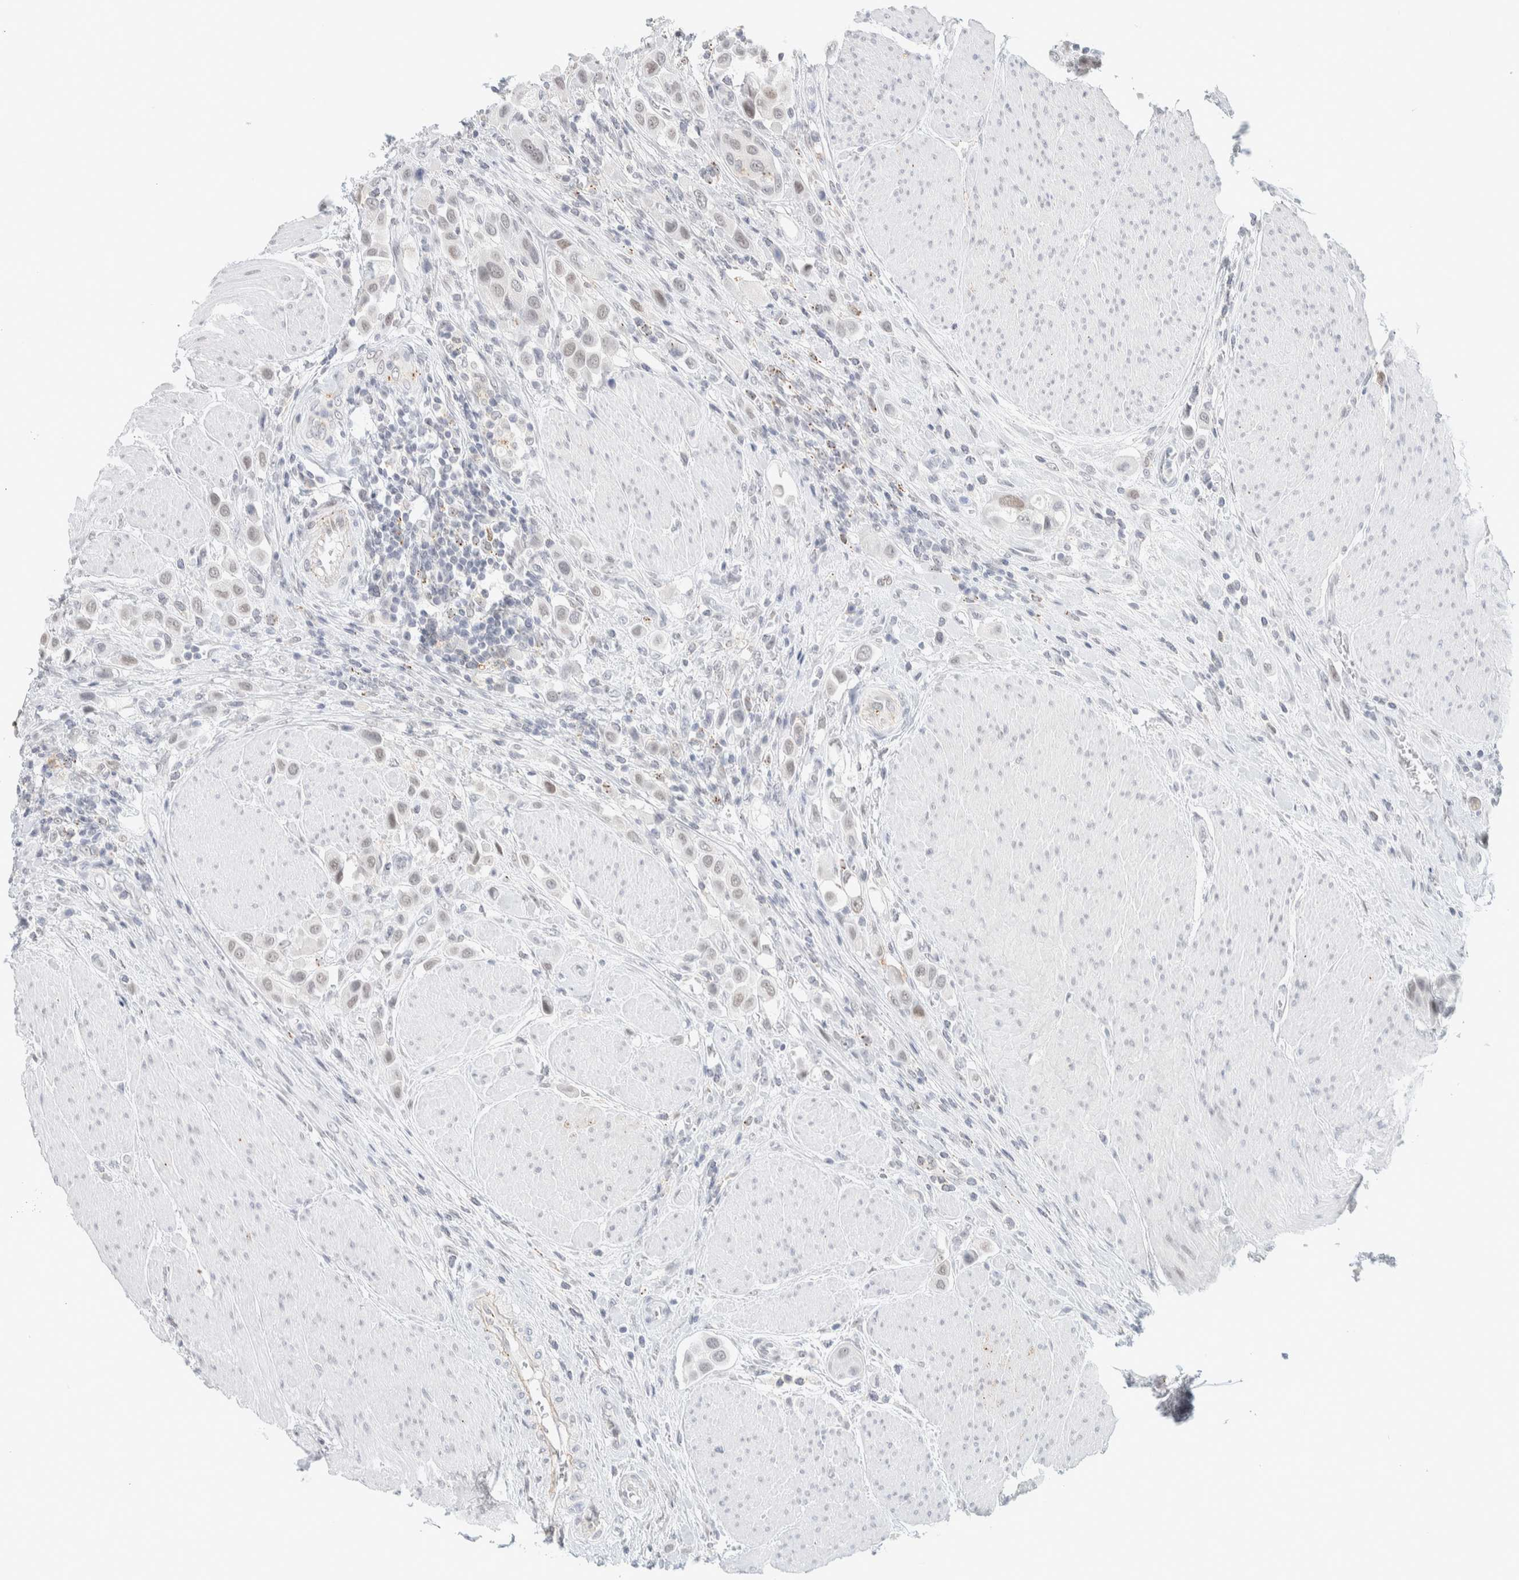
{"staining": {"intensity": "weak", "quantity": "<25%", "location": "nuclear"}, "tissue": "urothelial cancer", "cell_type": "Tumor cells", "image_type": "cancer", "snomed": [{"axis": "morphology", "description": "Urothelial carcinoma, High grade"}, {"axis": "topography", "description": "Urinary bladder"}], "caption": "Immunohistochemistry (IHC) image of neoplastic tissue: high-grade urothelial carcinoma stained with DAB shows no significant protein expression in tumor cells. (Brightfield microscopy of DAB immunohistochemistry at high magnification).", "gene": "CDH17", "patient": {"sex": "male", "age": 50}}